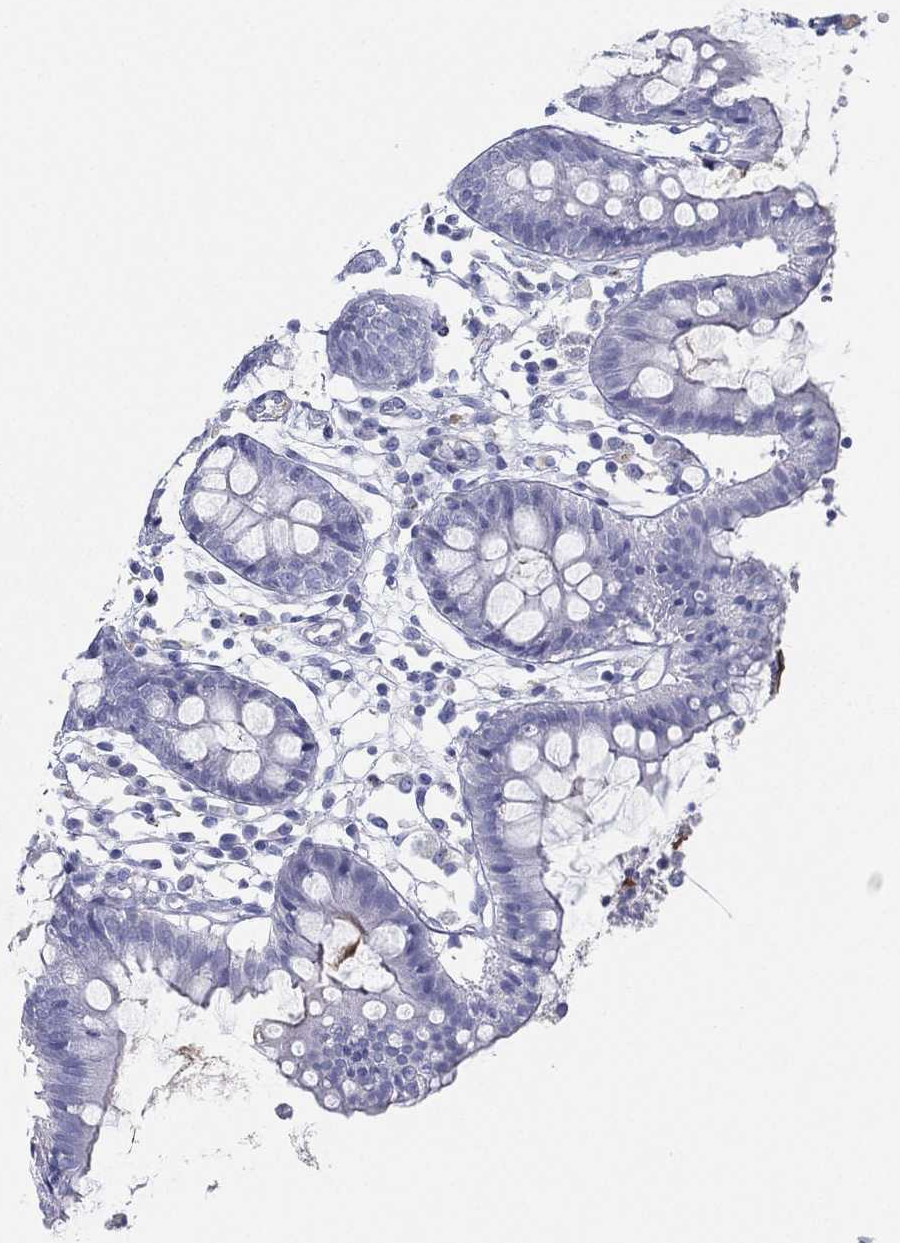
{"staining": {"intensity": "negative", "quantity": "none", "location": "none"}, "tissue": "colon", "cell_type": "Endothelial cells", "image_type": "normal", "snomed": [{"axis": "morphology", "description": "Normal tissue, NOS"}, {"axis": "topography", "description": "Colon"}], "caption": "A micrograph of colon stained for a protein shows no brown staining in endothelial cells. The staining was performed using DAB (3,3'-diaminobenzidine) to visualize the protein expression in brown, while the nuclei were stained in blue with hematoxylin (Magnification: 20x).", "gene": "IFNB1", "patient": {"sex": "female", "age": 84}}